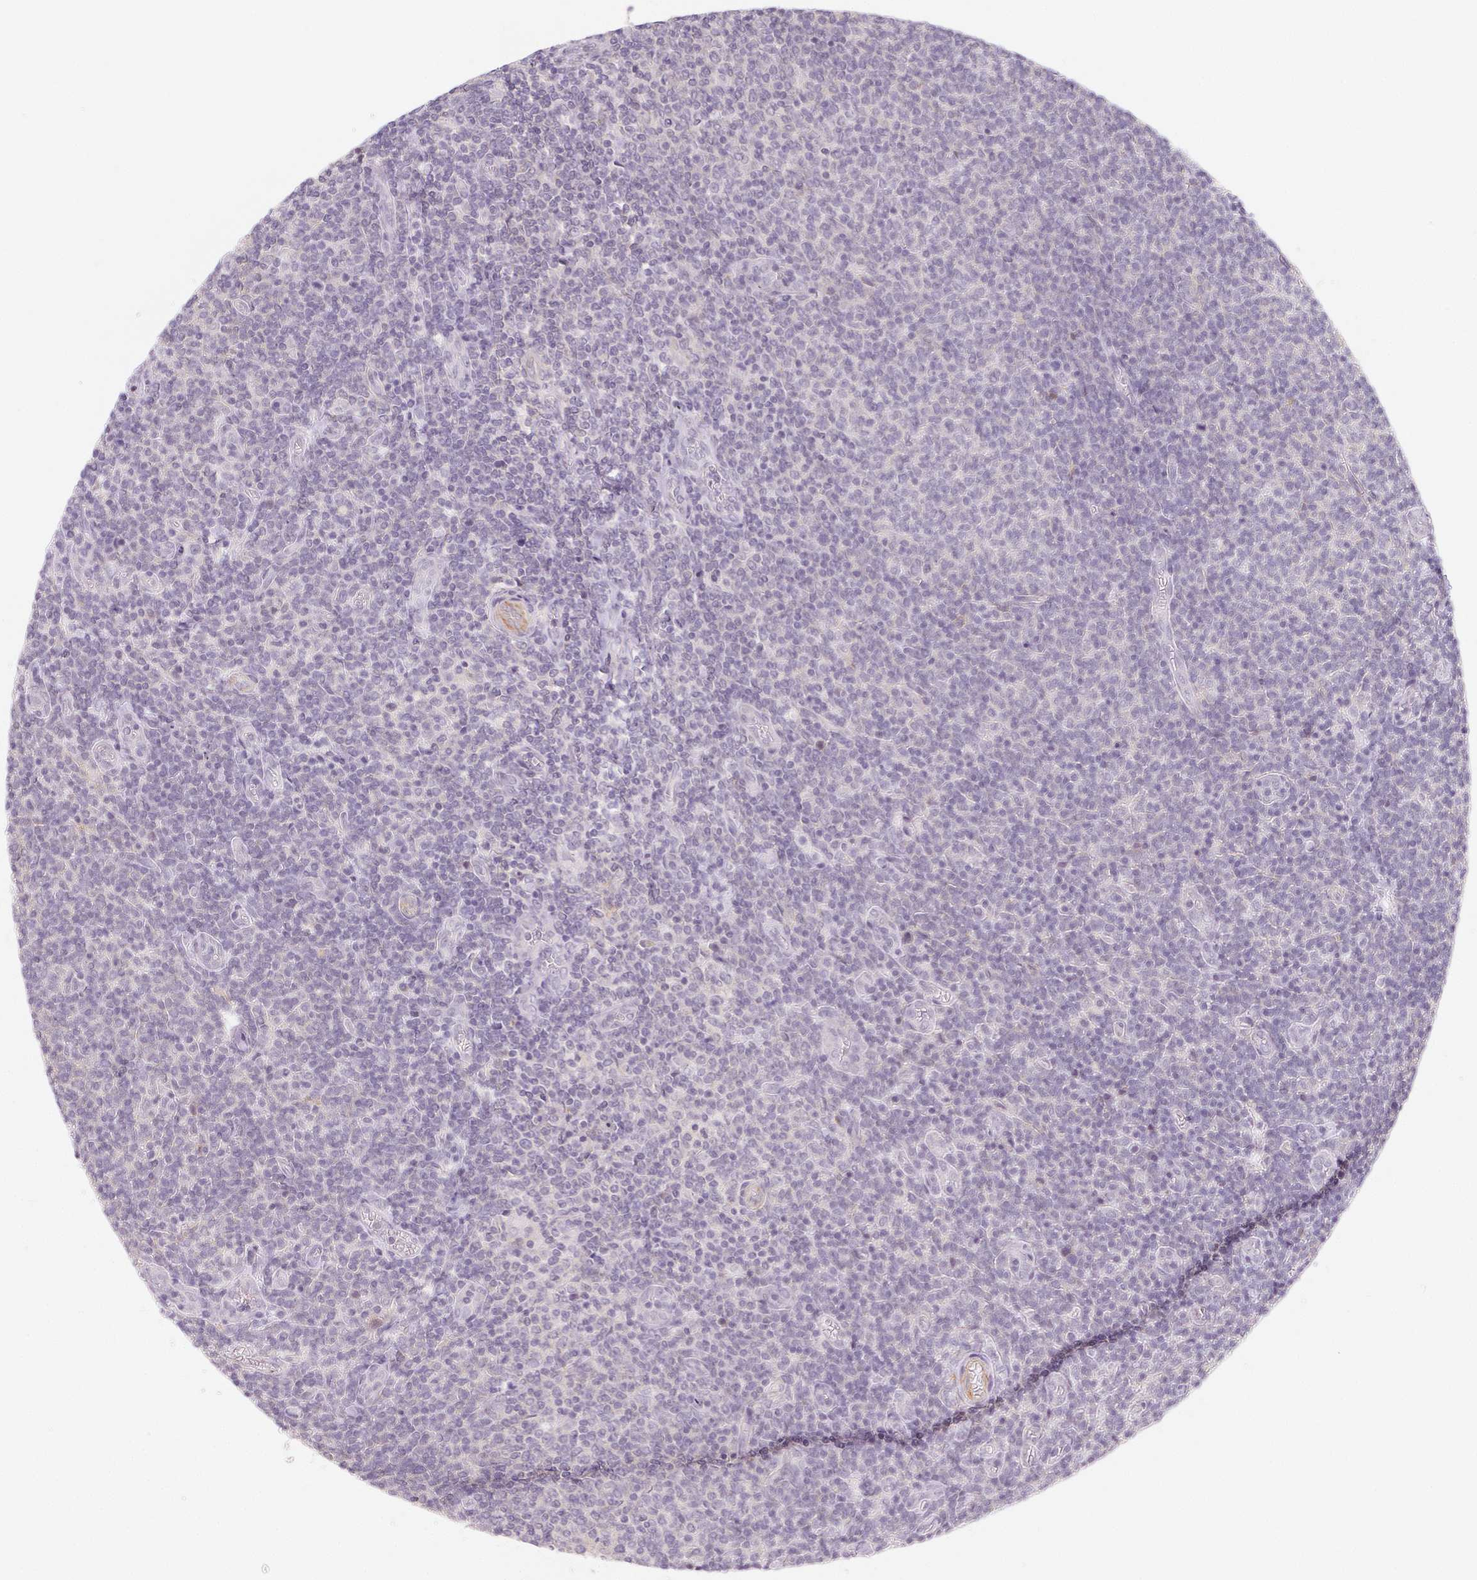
{"staining": {"intensity": "negative", "quantity": "none", "location": "none"}, "tissue": "lymphoma", "cell_type": "Tumor cells", "image_type": "cancer", "snomed": [{"axis": "morphology", "description": "Malignant lymphoma, non-Hodgkin's type, Low grade"}, {"axis": "topography", "description": "Lymph node"}], "caption": "An immunohistochemistry micrograph of malignant lymphoma, non-Hodgkin's type (low-grade) is shown. There is no staining in tumor cells of malignant lymphoma, non-Hodgkin's type (low-grade).", "gene": "LRRC23", "patient": {"sex": "male", "age": 52}}